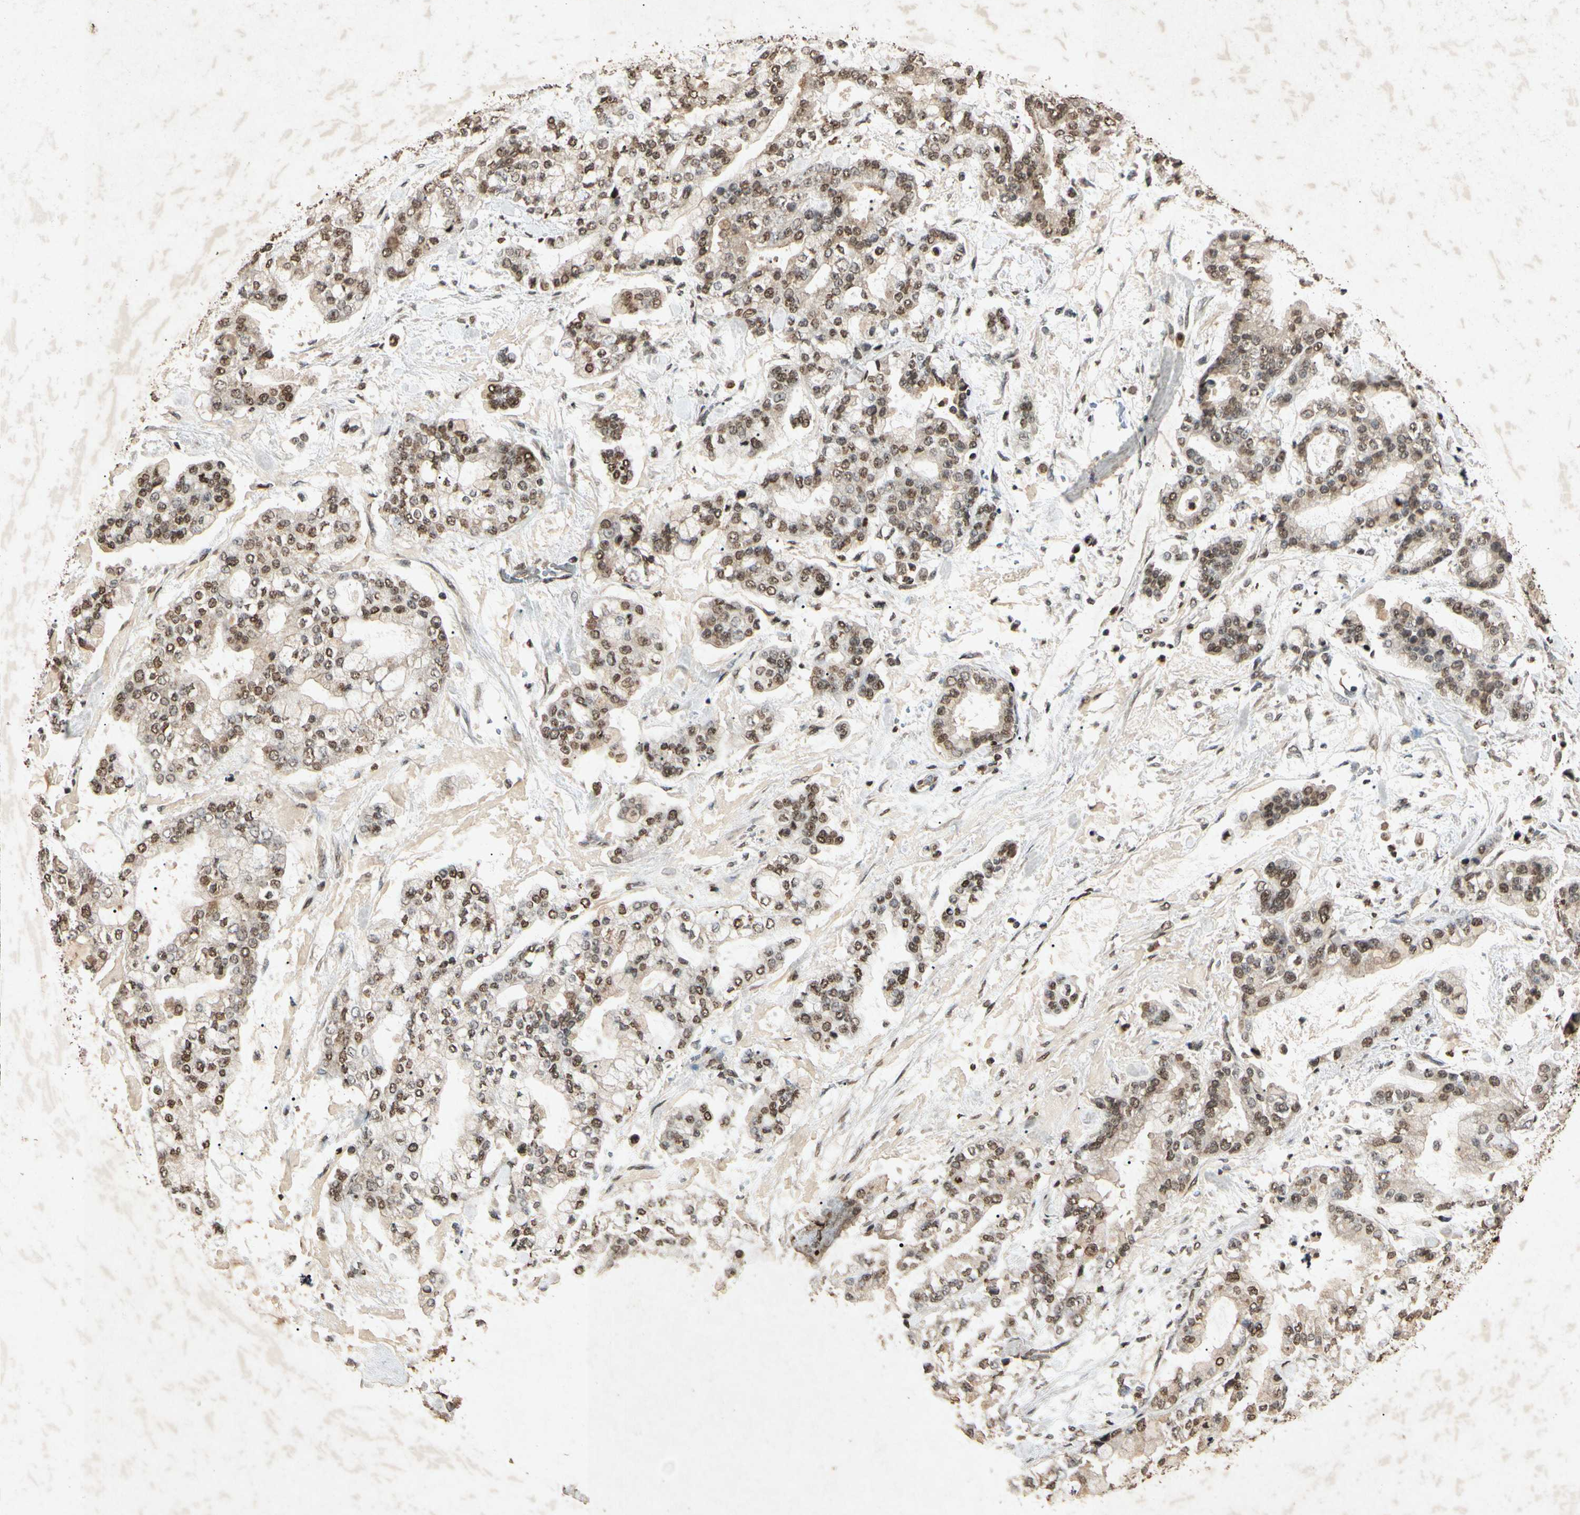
{"staining": {"intensity": "moderate", "quantity": "25%-75%", "location": "cytoplasmic/membranous,nuclear"}, "tissue": "stomach cancer", "cell_type": "Tumor cells", "image_type": "cancer", "snomed": [{"axis": "morphology", "description": "Normal tissue, NOS"}, {"axis": "morphology", "description": "Adenocarcinoma, NOS"}, {"axis": "topography", "description": "Stomach, upper"}, {"axis": "topography", "description": "Stomach"}], "caption": "This micrograph displays adenocarcinoma (stomach) stained with immunohistochemistry to label a protein in brown. The cytoplasmic/membranous and nuclear of tumor cells show moderate positivity for the protein. Nuclei are counter-stained blue.", "gene": "MSRB1", "patient": {"sex": "male", "age": 76}}